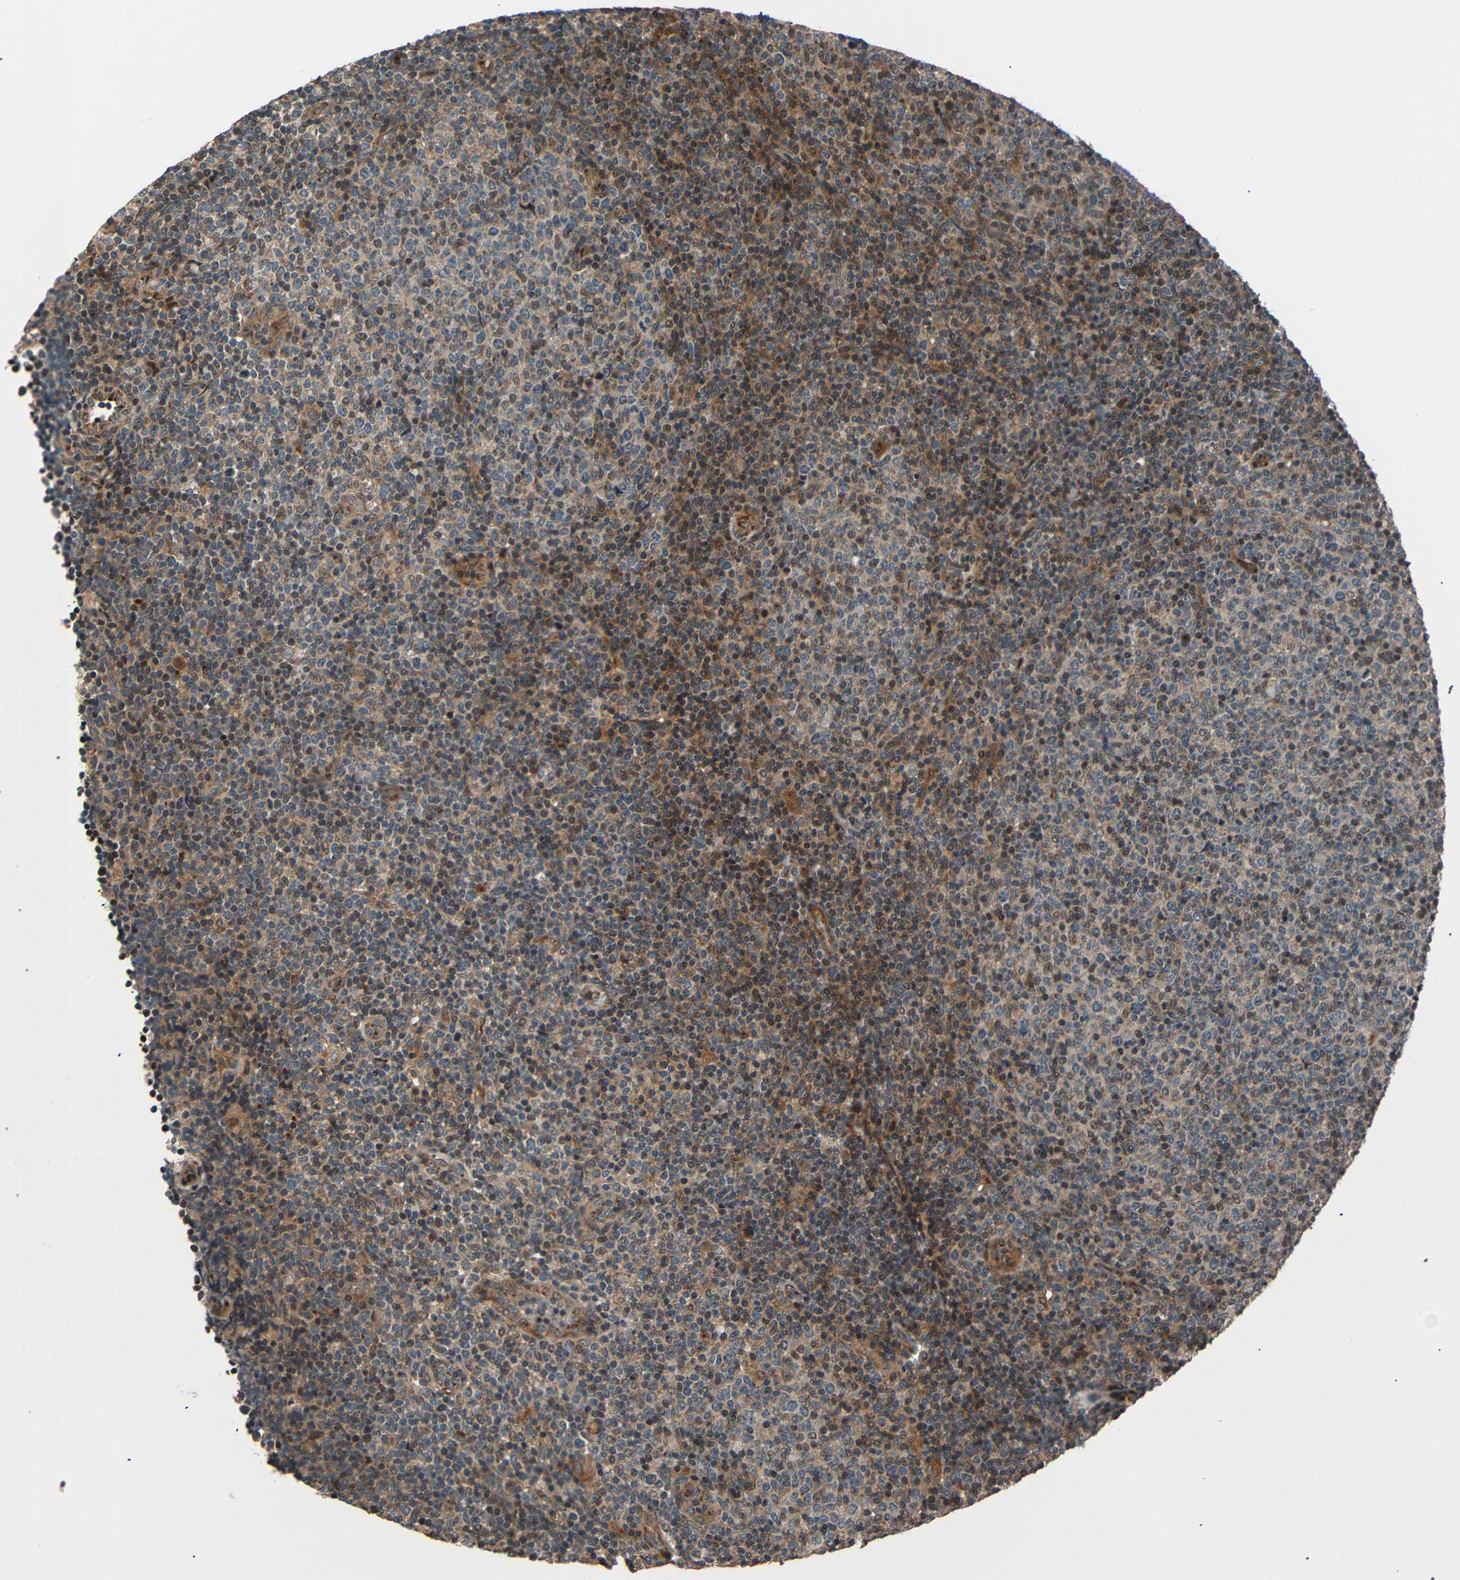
{"staining": {"intensity": "weak", "quantity": ">75%", "location": "cytoplasmic/membranous,nuclear"}, "tissue": "lymphoma", "cell_type": "Tumor cells", "image_type": "cancer", "snomed": [{"axis": "morphology", "description": "Malignant lymphoma, non-Hodgkin's type, Low grade"}, {"axis": "topography", "description": "Lymph node"}], "caption": "Protein staining by IHC reveals weak cytoplasmic/membranous and nuclear expression in approximately >75% of tumor cells in malignant lymphoma, non-Hodgkin's type (low-grade). Nuclei are stained in blue.", "gene": "AKAP9", "patient": {"sex": "male", "age": 70}}